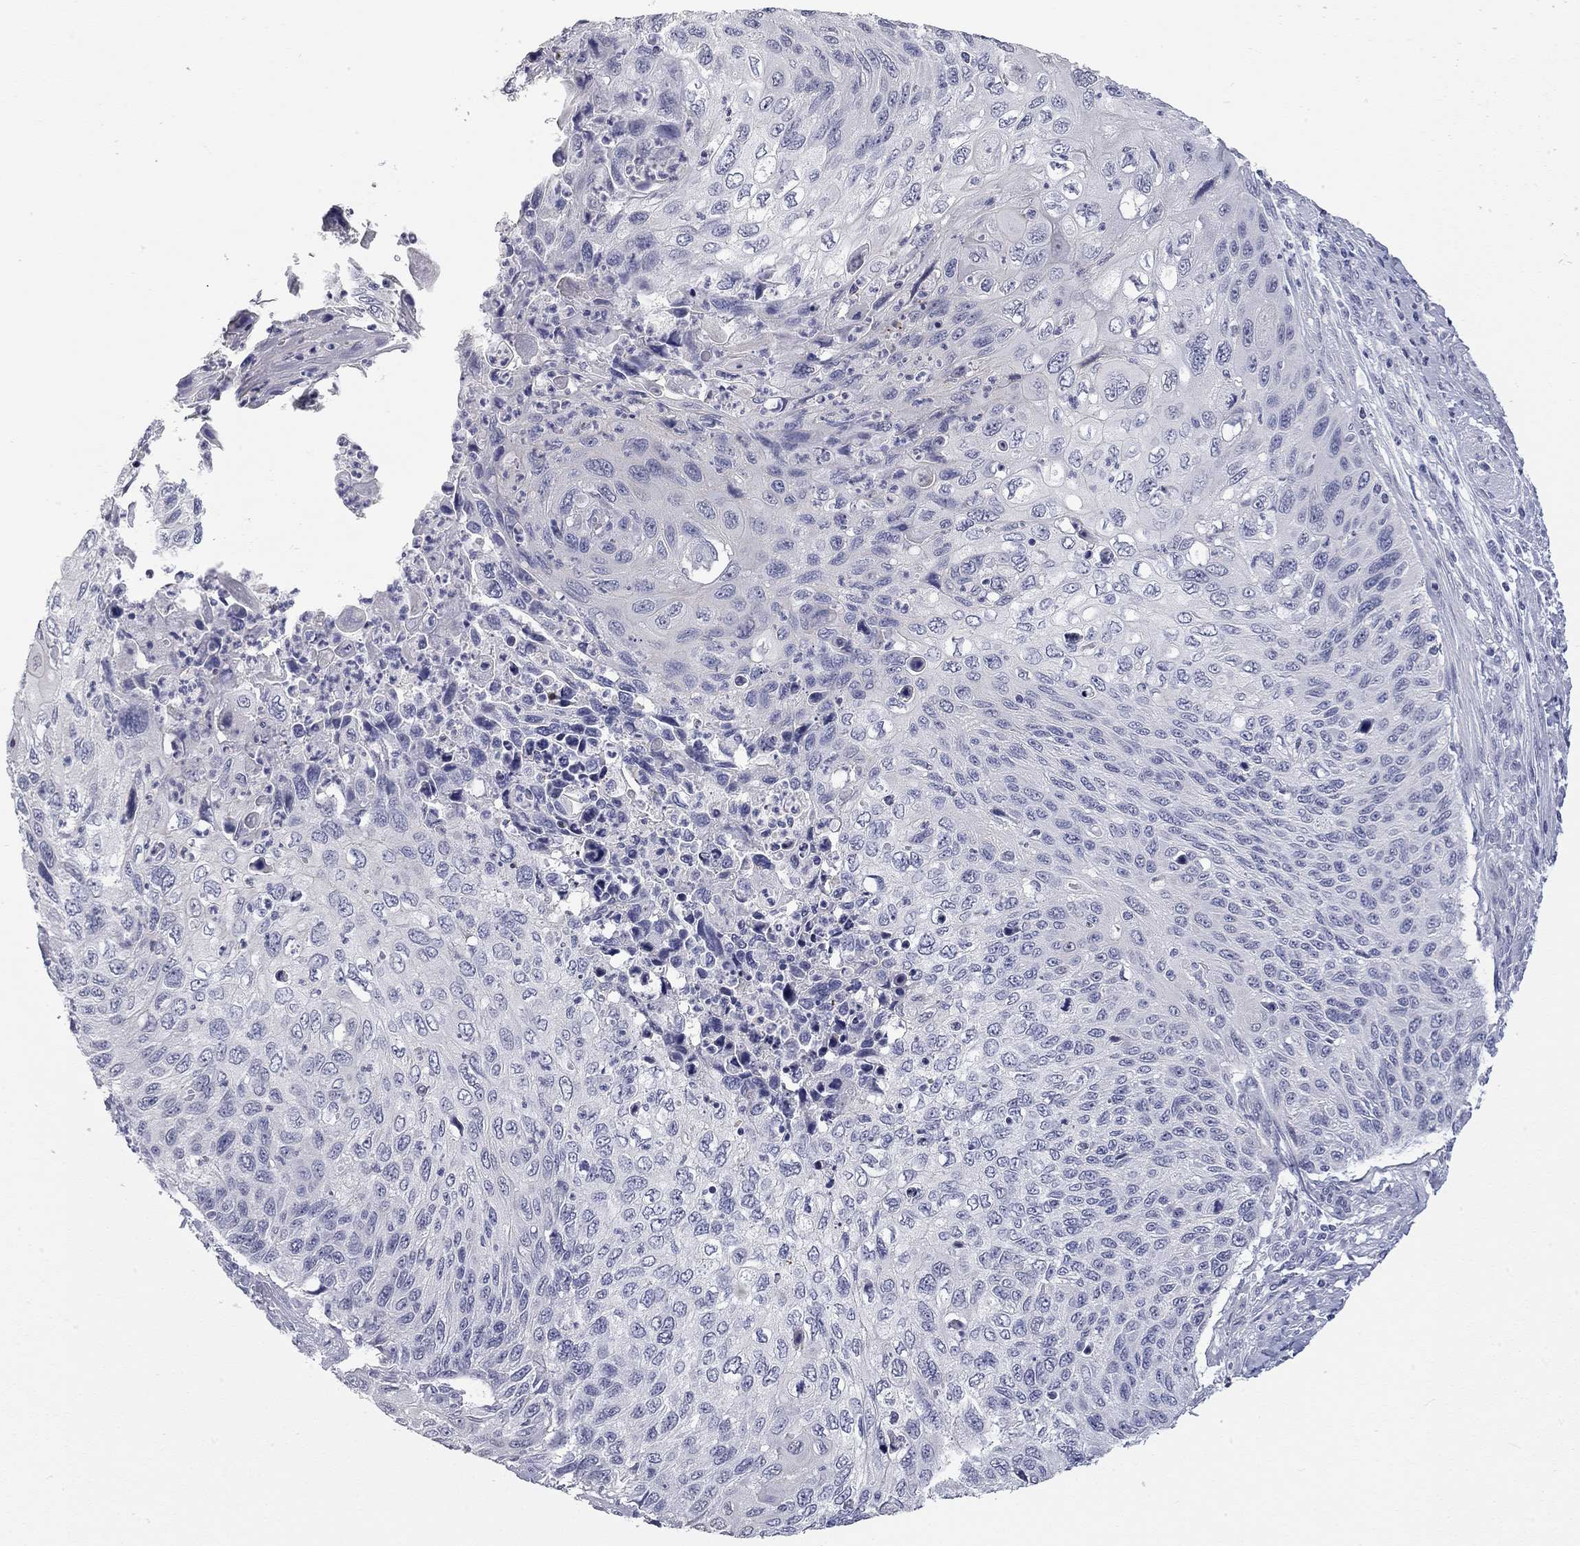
{"staining": {"intensity": "negative", "quantity": "none", "location": "none"}, "tissue": "cervical cancer", "cell_type": "Tumor cells", "image_type": "cancer", "snomed": [{"axis": "morphology", "description": "Squamous cell carcinoma, NOS"}, {"axis": "topography", "description": "Cervix"}], "caption": "IHC histopathology image of human cervical squamous cell carcinoma stained for a protein (brown), which demonstrates no expression in tumor cells. (DAB IHC with hematoxylin counter stain).", "gene": "AK8", "patient": {"sex": "female", "age": 70}}